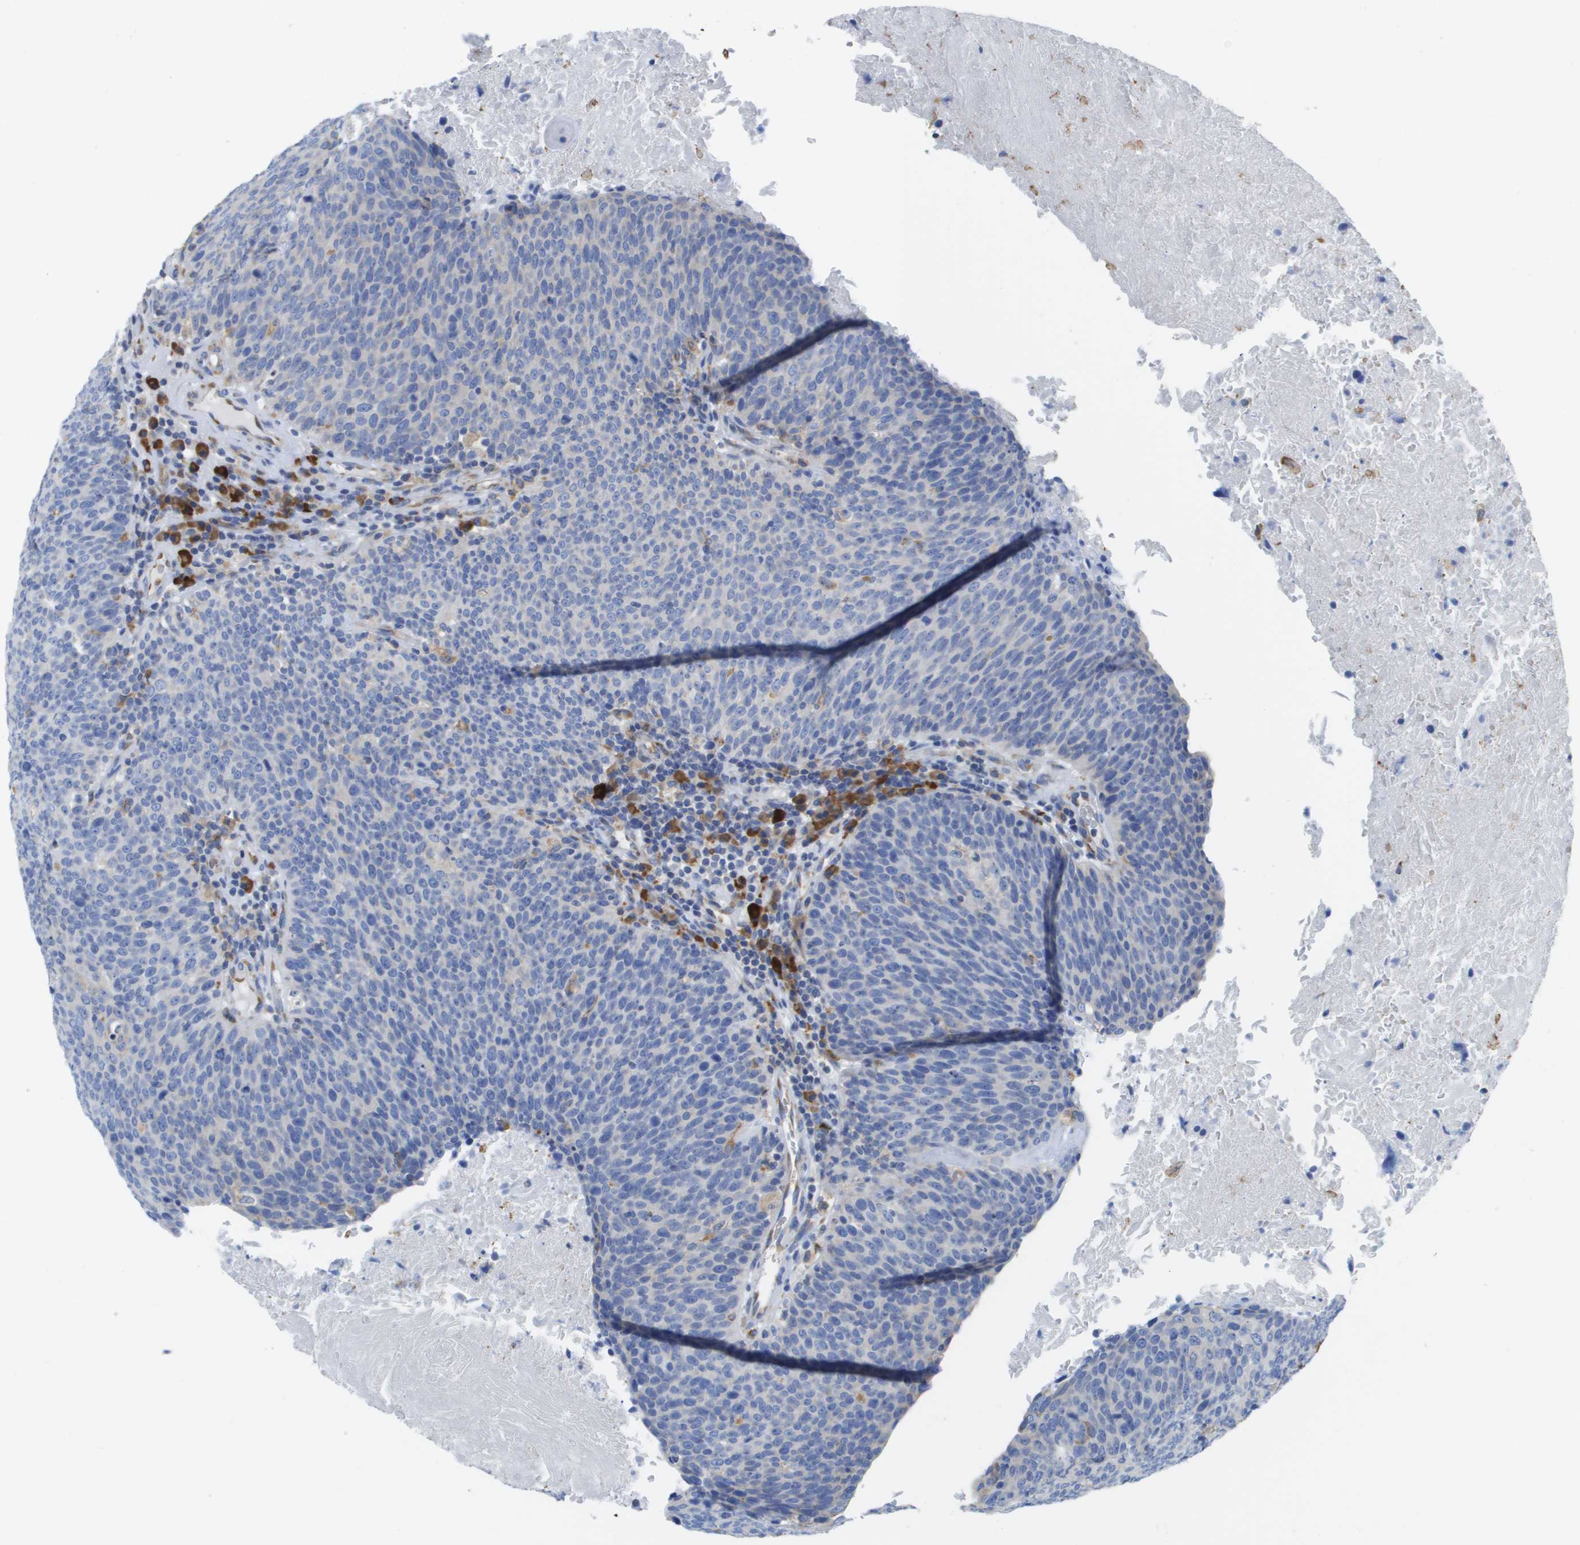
{"staining": {"intensity": "negative", "quantity": "none", "location": "none"}, "tissue": "head and neck cancer", "cell_type": "Tumor cells", "image_type": "cancer", "snomed": [{"axis": "morphology", "description": "Squamous cell carcinoma, NOS"}, {"axis": "morphology", "description": "Squamous cell carcinoma, metastatic, NOS"}, {"axis": "topography", "description": "Lymph node"}, {"axis": "topography", "description": "Head-Neck"}], "caption": "The image shows no staining of tumor cells in head and neck cancer.", "gene": "SDR42E1", "patient": {"sex": "male", "age": 62}}